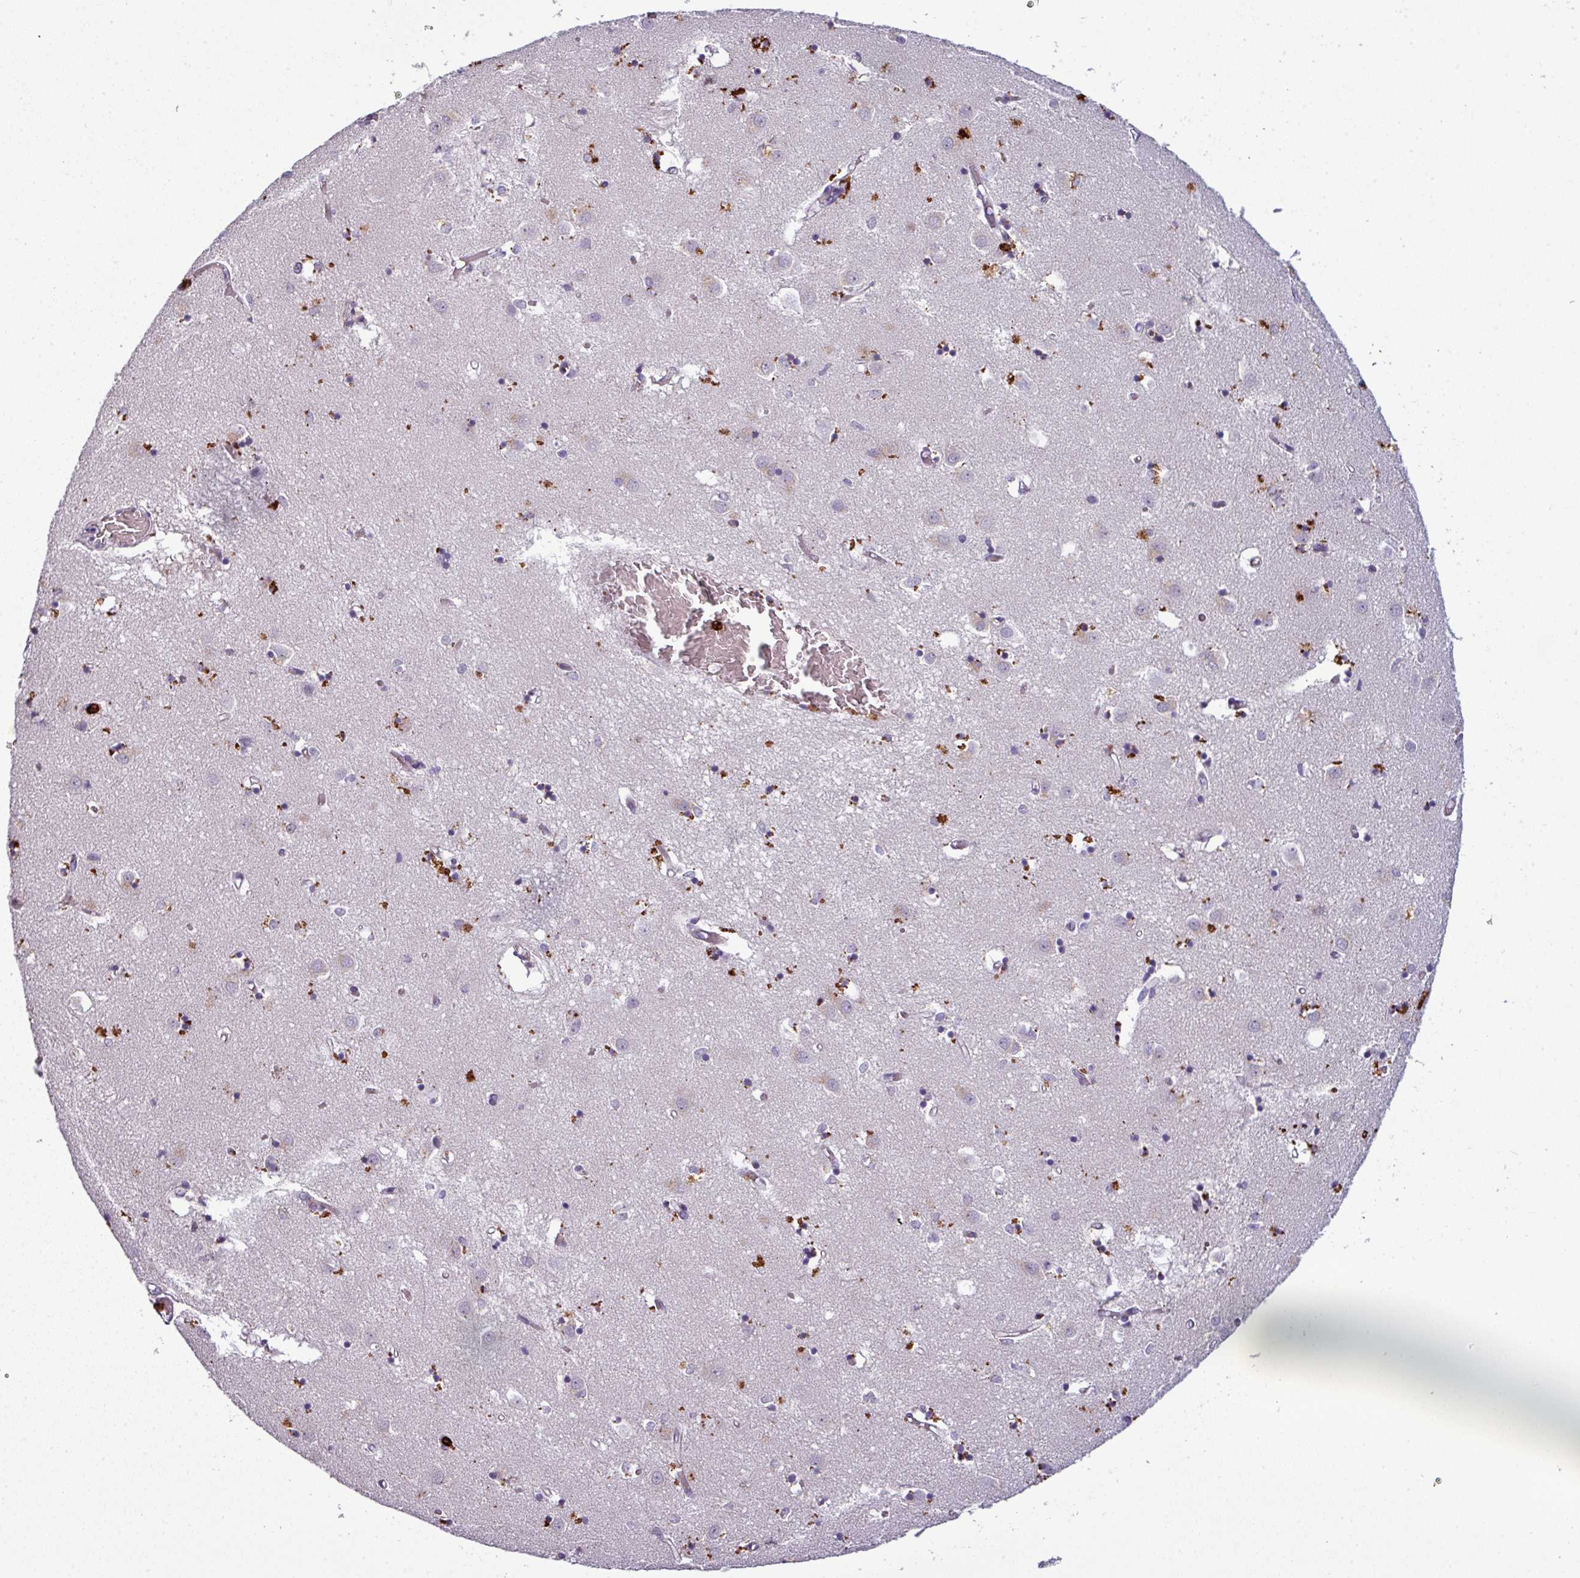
{"staining": {"intensity": "weak", "quantity": "<25%", "location": "cytoplasmic/membranous"}, "tissue": "caudate", "cell_type": "Glial cells", "image_type": "normal", "snomed": [{"axis": "morphology", "description": "Normal tissue, NOS"}, {"axis": "topography", "description": "Lateral ventricle wall"}], "caption": "This is a image of IHC staining of normal caudate, which shows no positivity in glial cells. The staining was performed using DAB to visualize the protein expression in brown, while the nuclei were stained in blue with hematoxylin (Magnification: 20x).", "gene": "TMEFF1", "patient": {"sex": "male", "age": 70}}